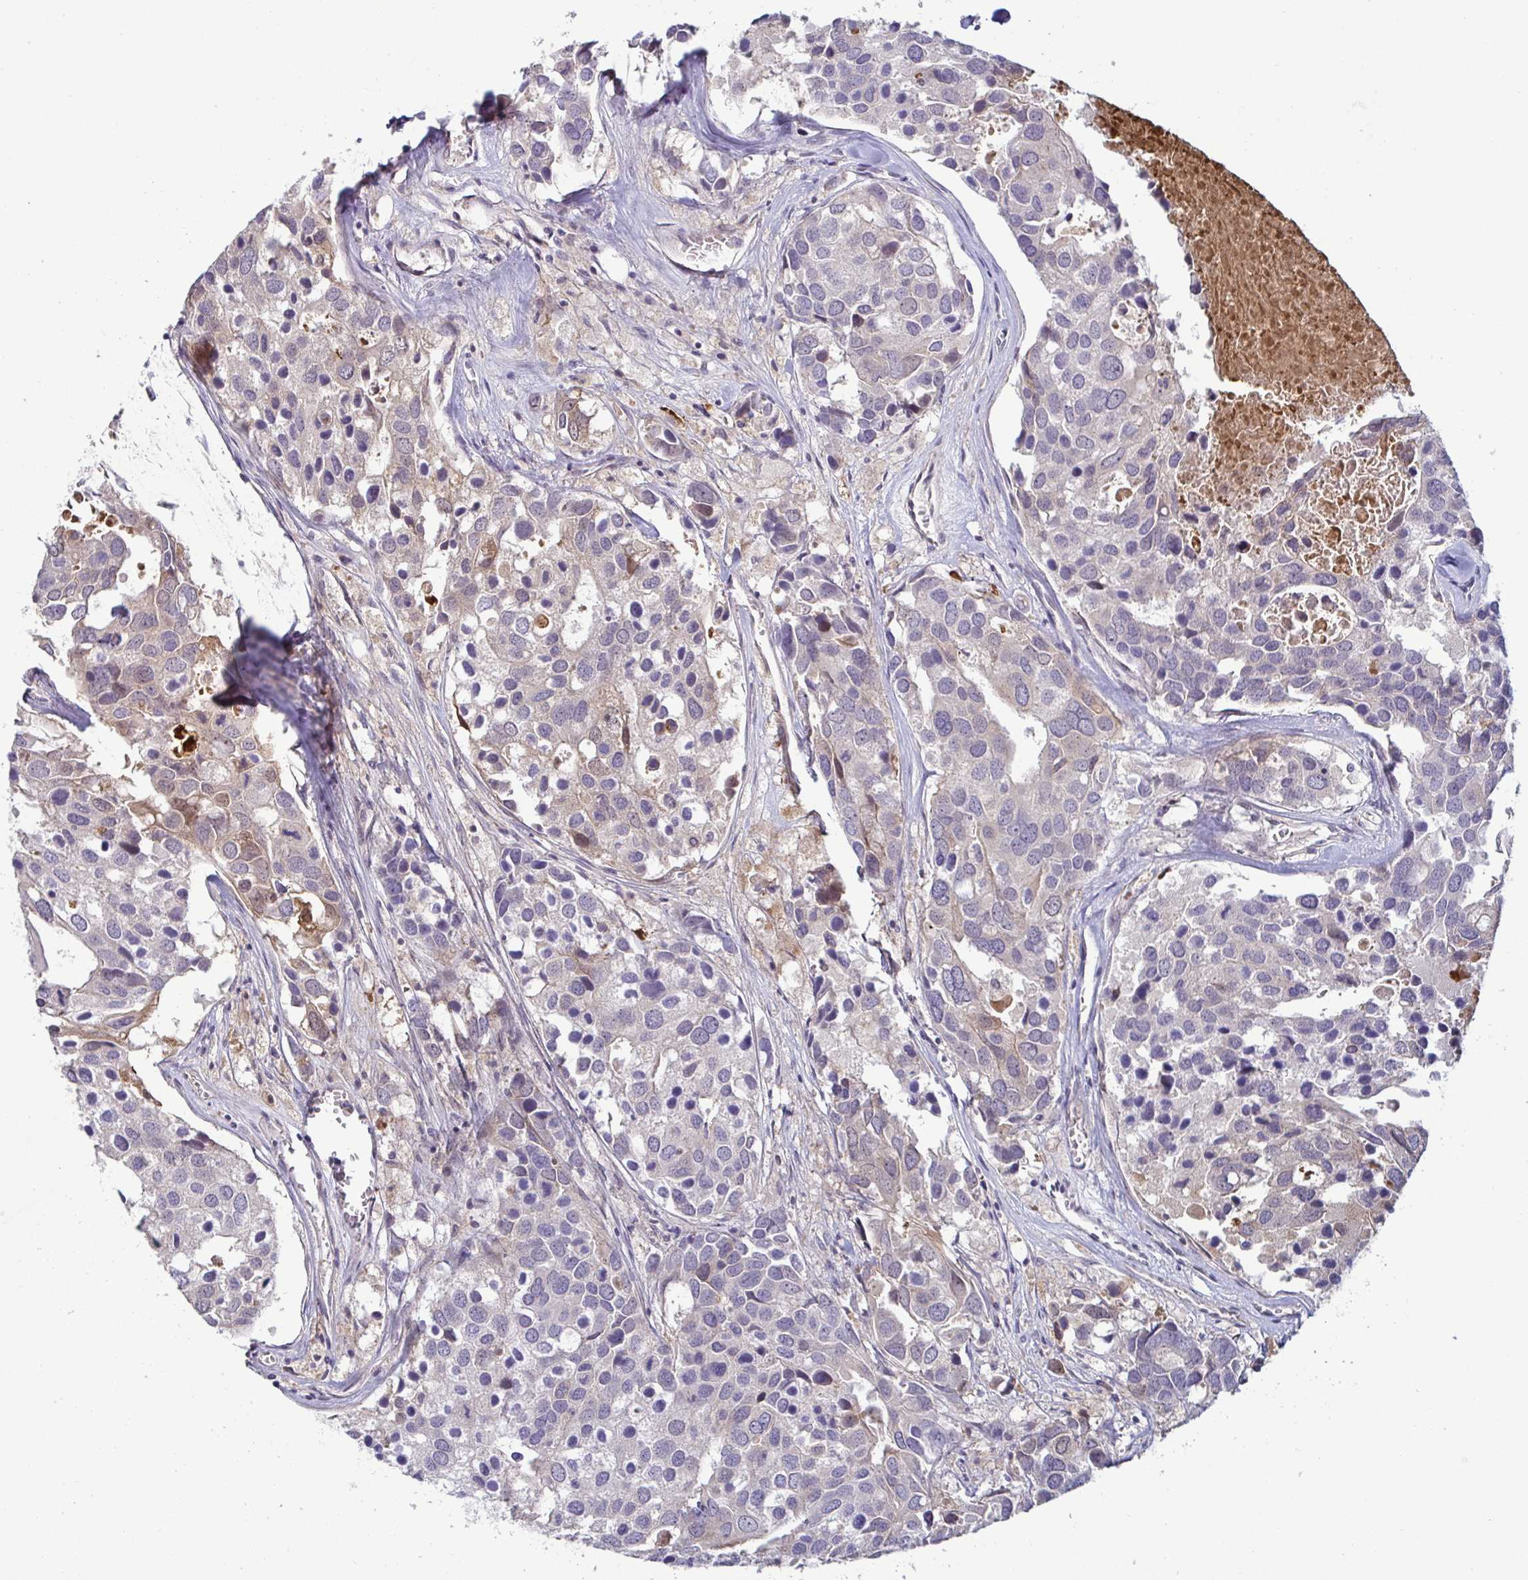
{"staining": {"intensity": "weak", "quantity": "<25%", "location": "cytoplasmic/membranous"}, "tissue": "breast cancer", "cell_type": "Tumor cells", "image_type": "cancer", "snomed": [{"axis": "morphology", "description": "Duct carcinoma"}, {"axis": "topography", "description": "Breast"}], "caption": "Tumor cells show no significant staining in breast cancer (intraductal carcinoma).", "gene": "GSTM1", "patient": {"sex": "female", "age": 83}}